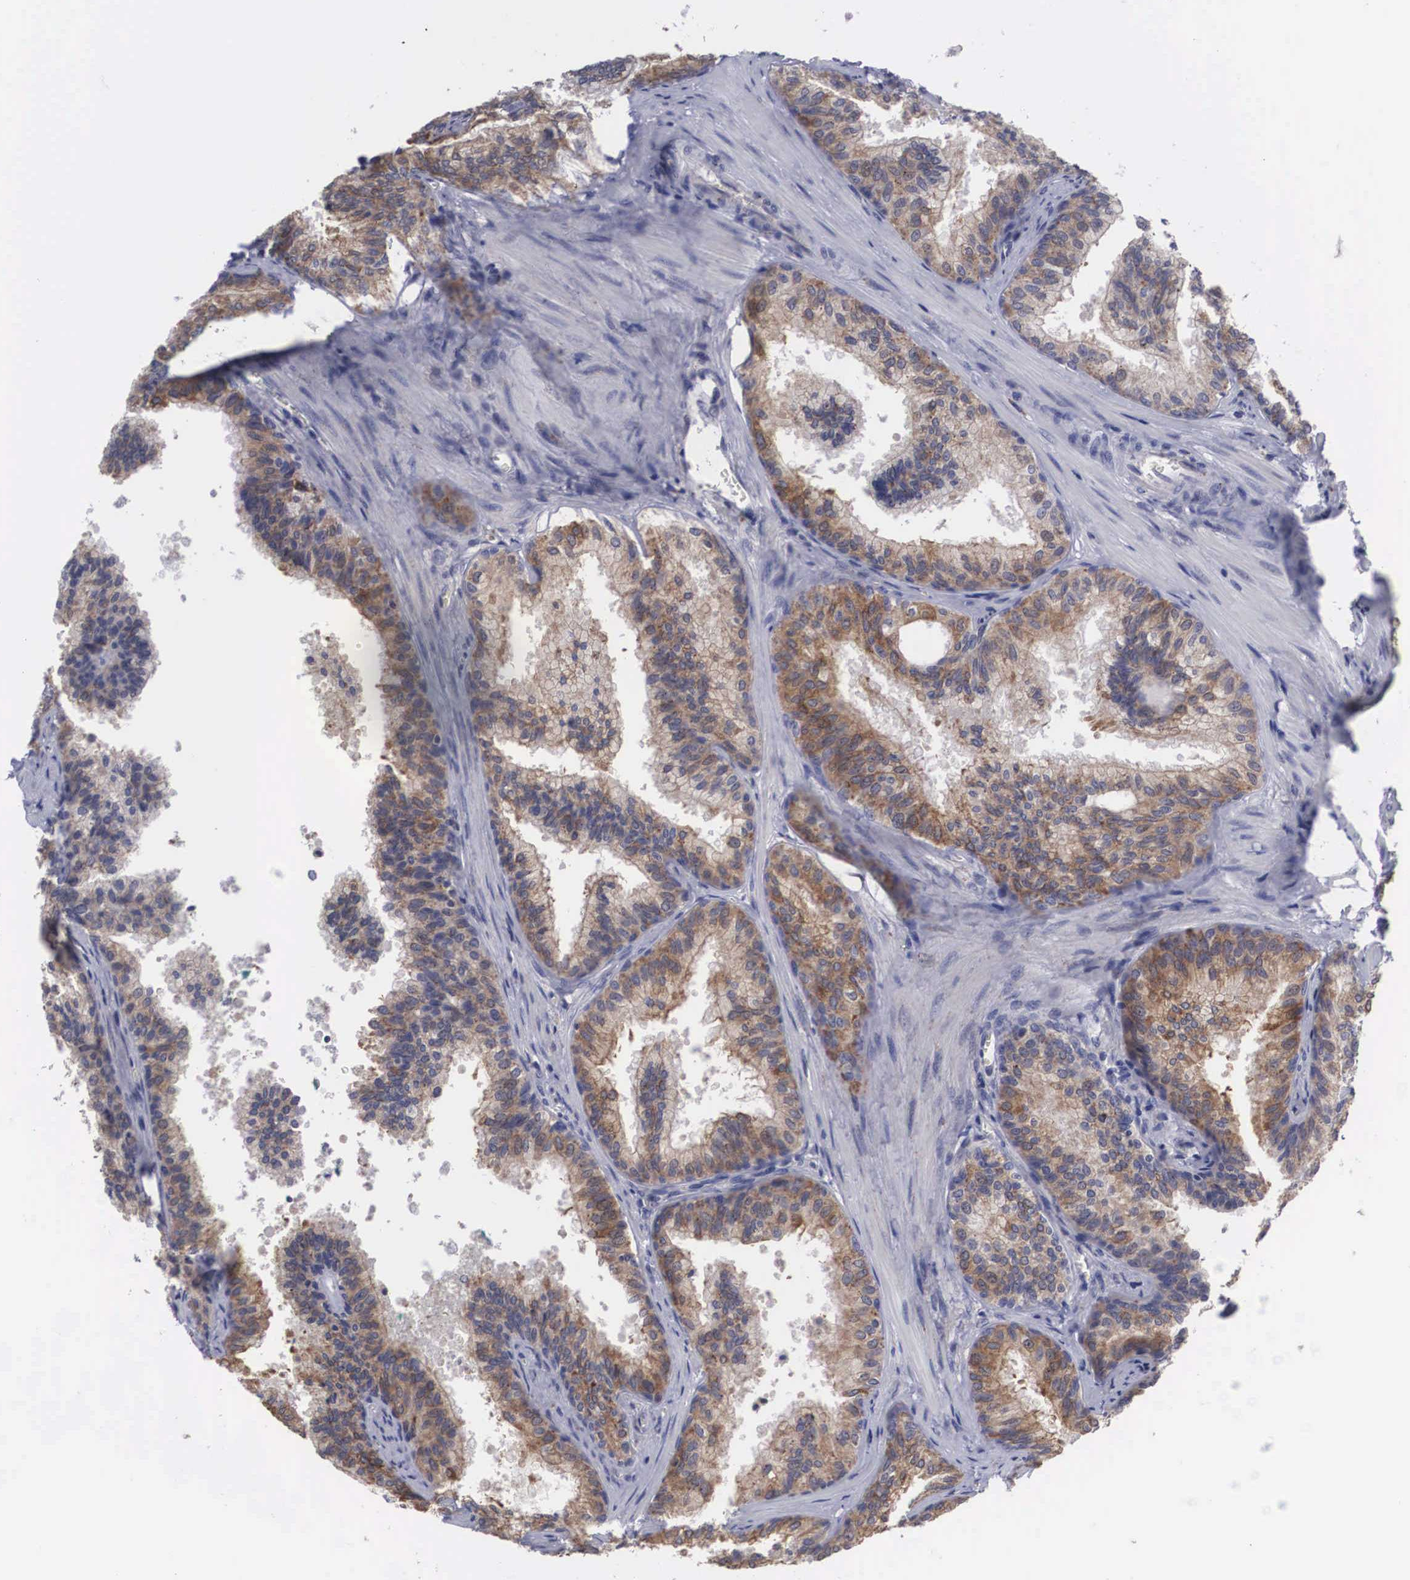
{"staining": {"intensity": "moderate", "quantity": ">75%", "location": "nuclear"}, "tissue": "prostate", "cell_type": "Glandular cells", "image_type": "normal", "snomed": [{"axis": "morphology", "description": "Normal tissue, NOS"}, {"axis": "topography", "description": "Prostate"}], "caption": "Immunohistochemical staining of normal prostate demonstrates moderate nuclear protein expression in approximately >75% of glandular cells.", "gene": "CRELD2", "patient": {"sex": "male", "age": 68}}